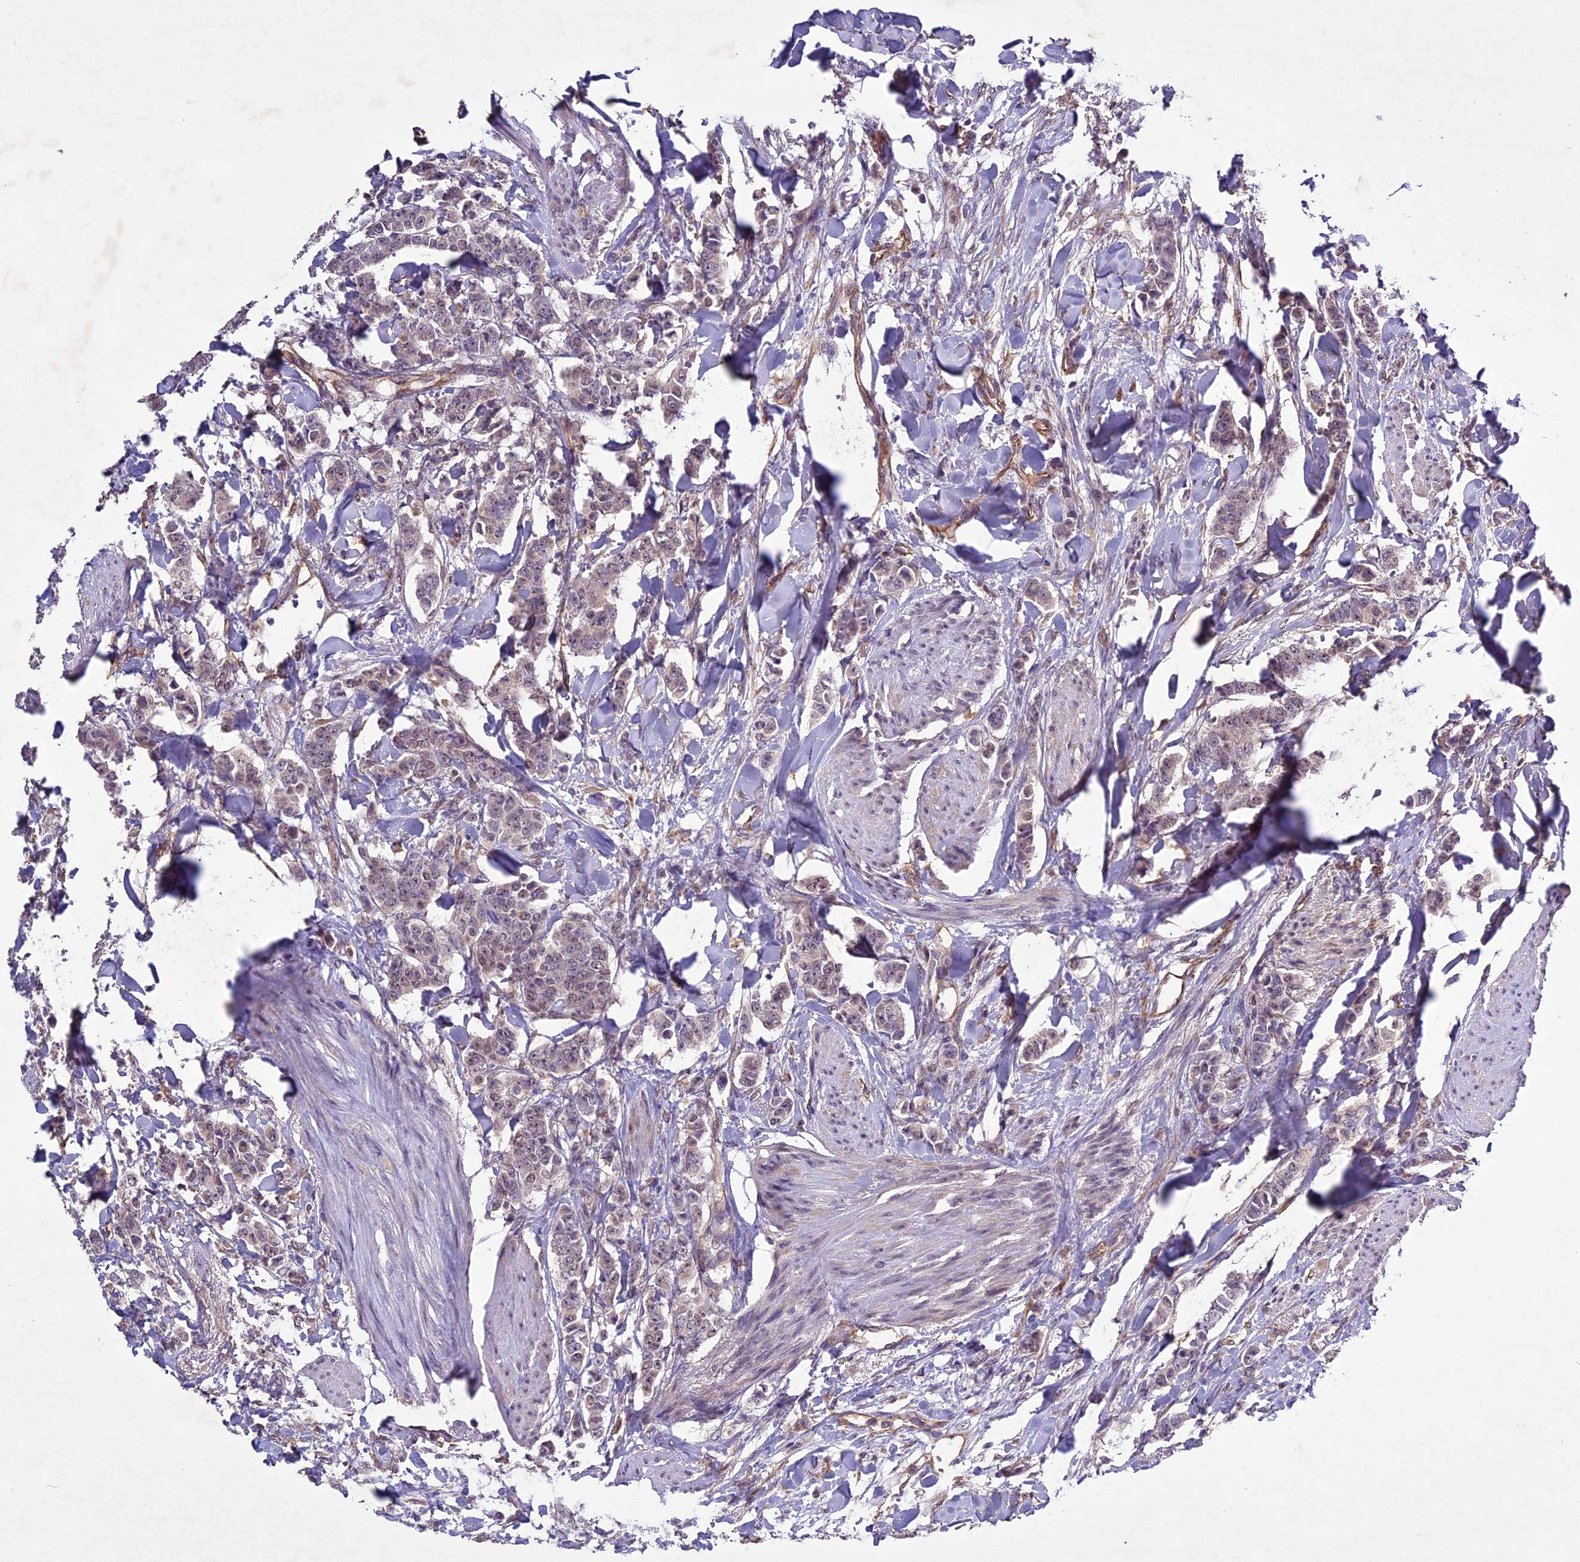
{"staining": {"intensity": "weak", "quantity": "25%-75%", "location": "cytoplasmic/membranous,nuclear"}, "tissue": "breast cancer", "cell_type": "Tumor cells", "image_type": "cancer", "snomed": [{"axis": "morphology", "description": "Duct carcinoma"}, {"axis": "topography", "description": "Breast"}], "caption": "There is low levels of weak cytoplasmic/membranous and nuclear staining in tumor cells of breast cancer, as demonstrated by immunohistochemical staining (brown color).", "gene": "C3orf70", "patient": {"sex": "female", "age": 40}}